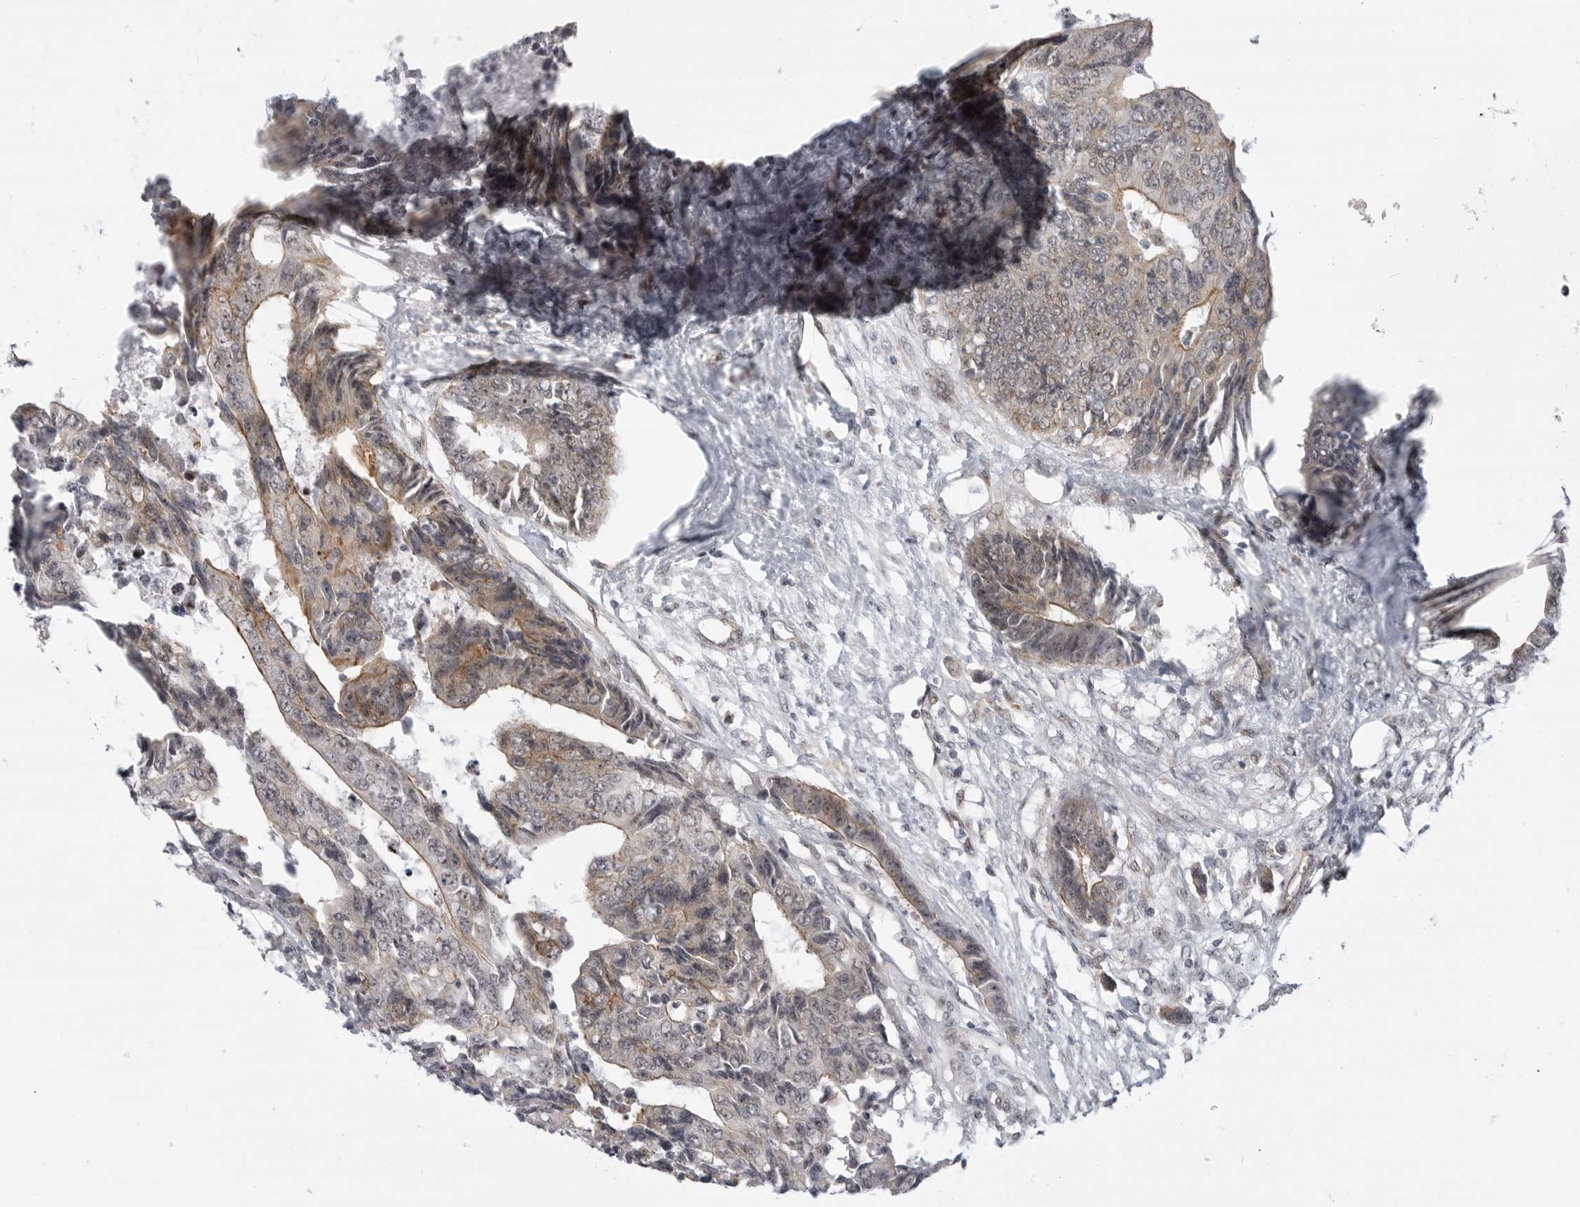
{"staining": {"intensity": "weak", "quantity": "<25%", "location": "cytoplasmic/membranous"}, "tissue": "colorectal cancer", "cell_type": "Tumor cells", "image_type": "cancer", "snomed": [{"axis": "morphology", "description": "Adenocarcinoma, NOS"}, {"axis": "topography", "description": "Rectum"}], "caption": "Micrograph shows no protein positivity in tumor cells of colorectal cancer (adenocarcinoma) tissue. Brightfield microscopy of IHC stained with DAB (brown) and hematoxylin (blue), captured at high magnification.", "gene": "CEP295NL", "patient": {"sex": "male", "age": 84}}